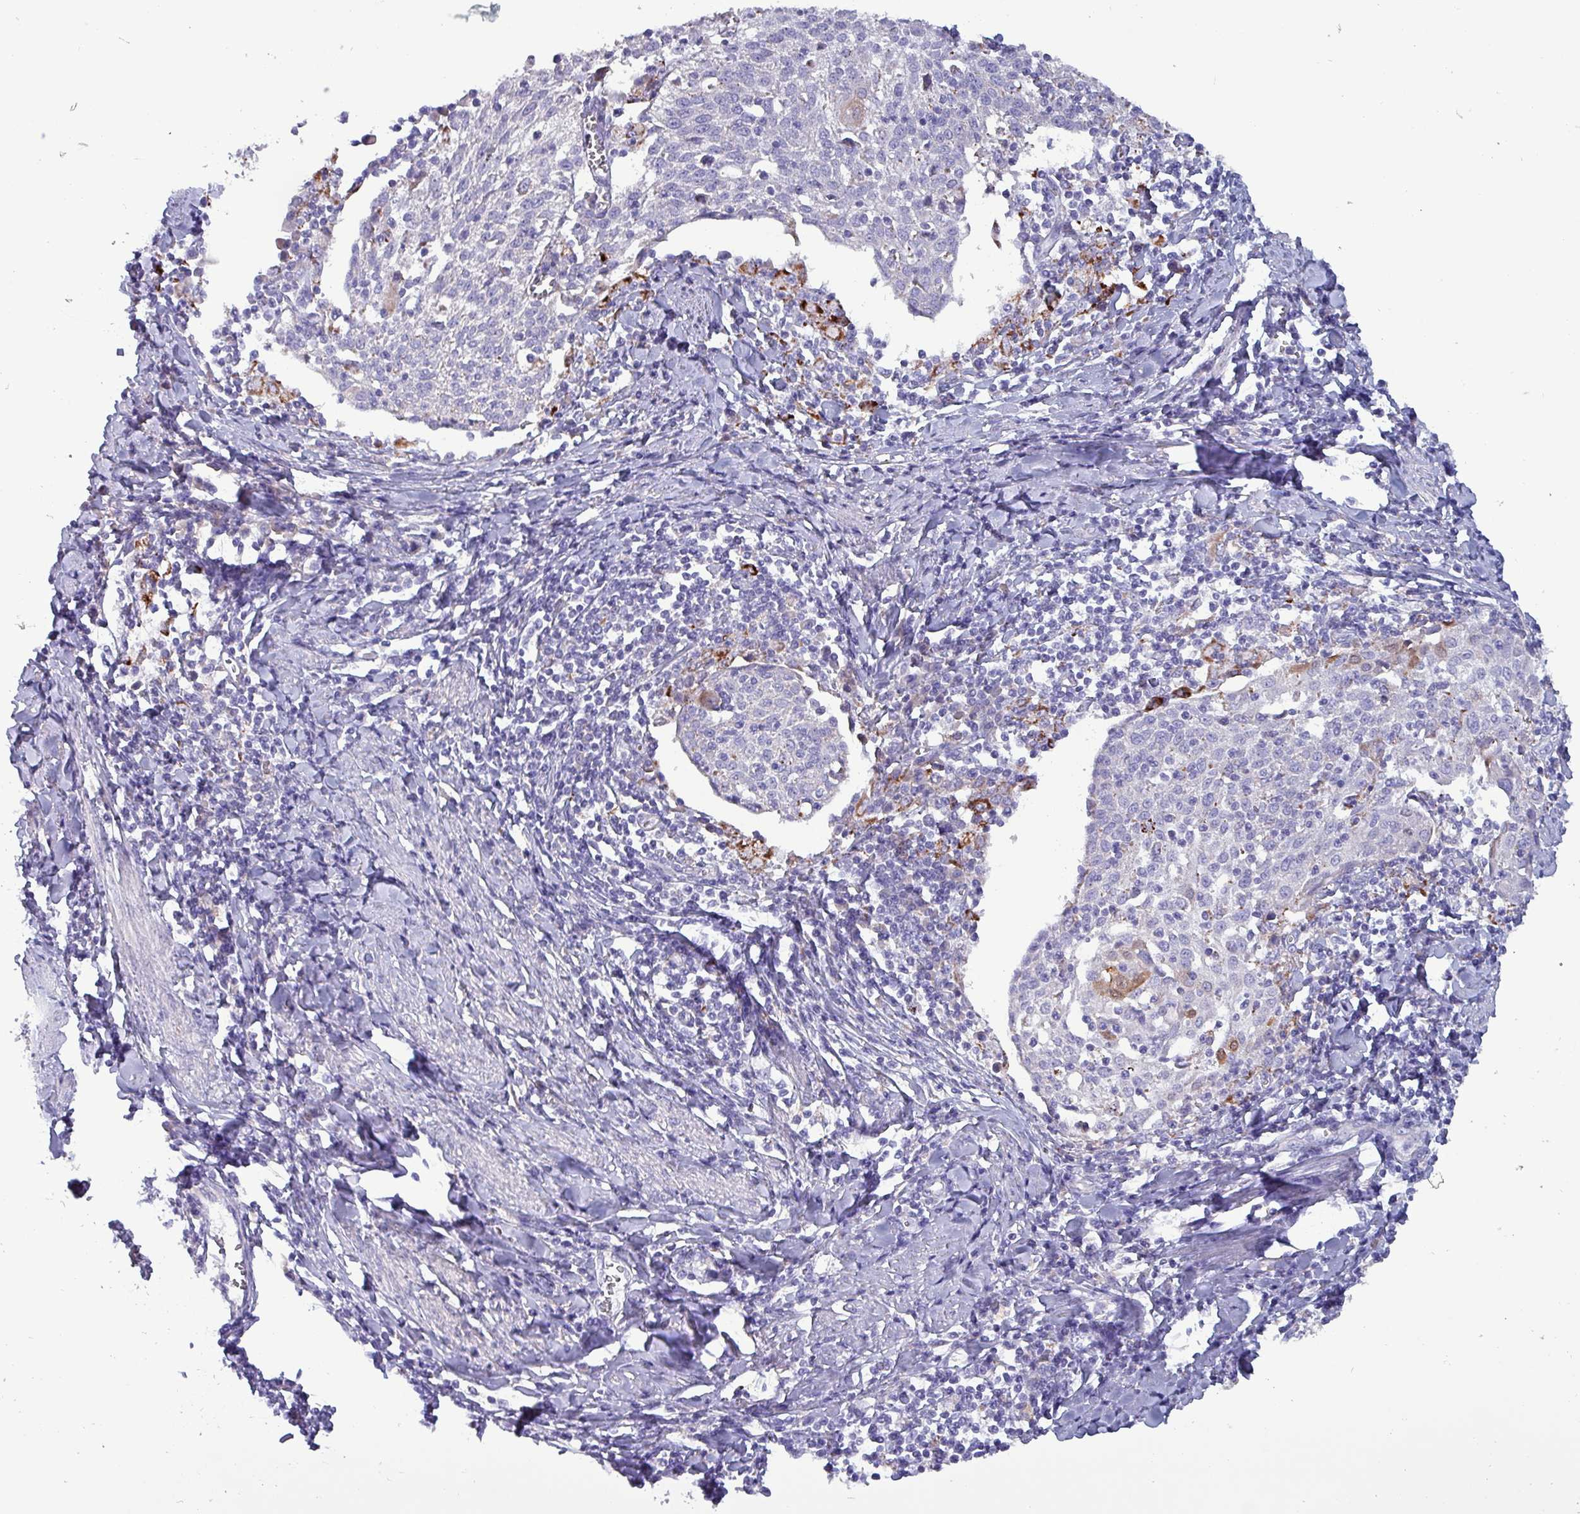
{"staining": {"intensity": "negative", "quantity": "none", "location": "none"}, "tissue": "cervical cancer", "cell_type": "Tumor cells", "image_type": "cancer", "snomed": [{"axis": "morphology", "description": "Squamous cell carcinoma, NOS"}, {"axis": "topography", "description": "Cervix"}], "caption": "The photomicrograph demonstrates no staining of tumor cells in cervical squamous cell carcinoma. (DAB IHC with hematoxylin counter stain).", "gene": "HSD3B7", "patient": {"sex": "female", "age": 52}}